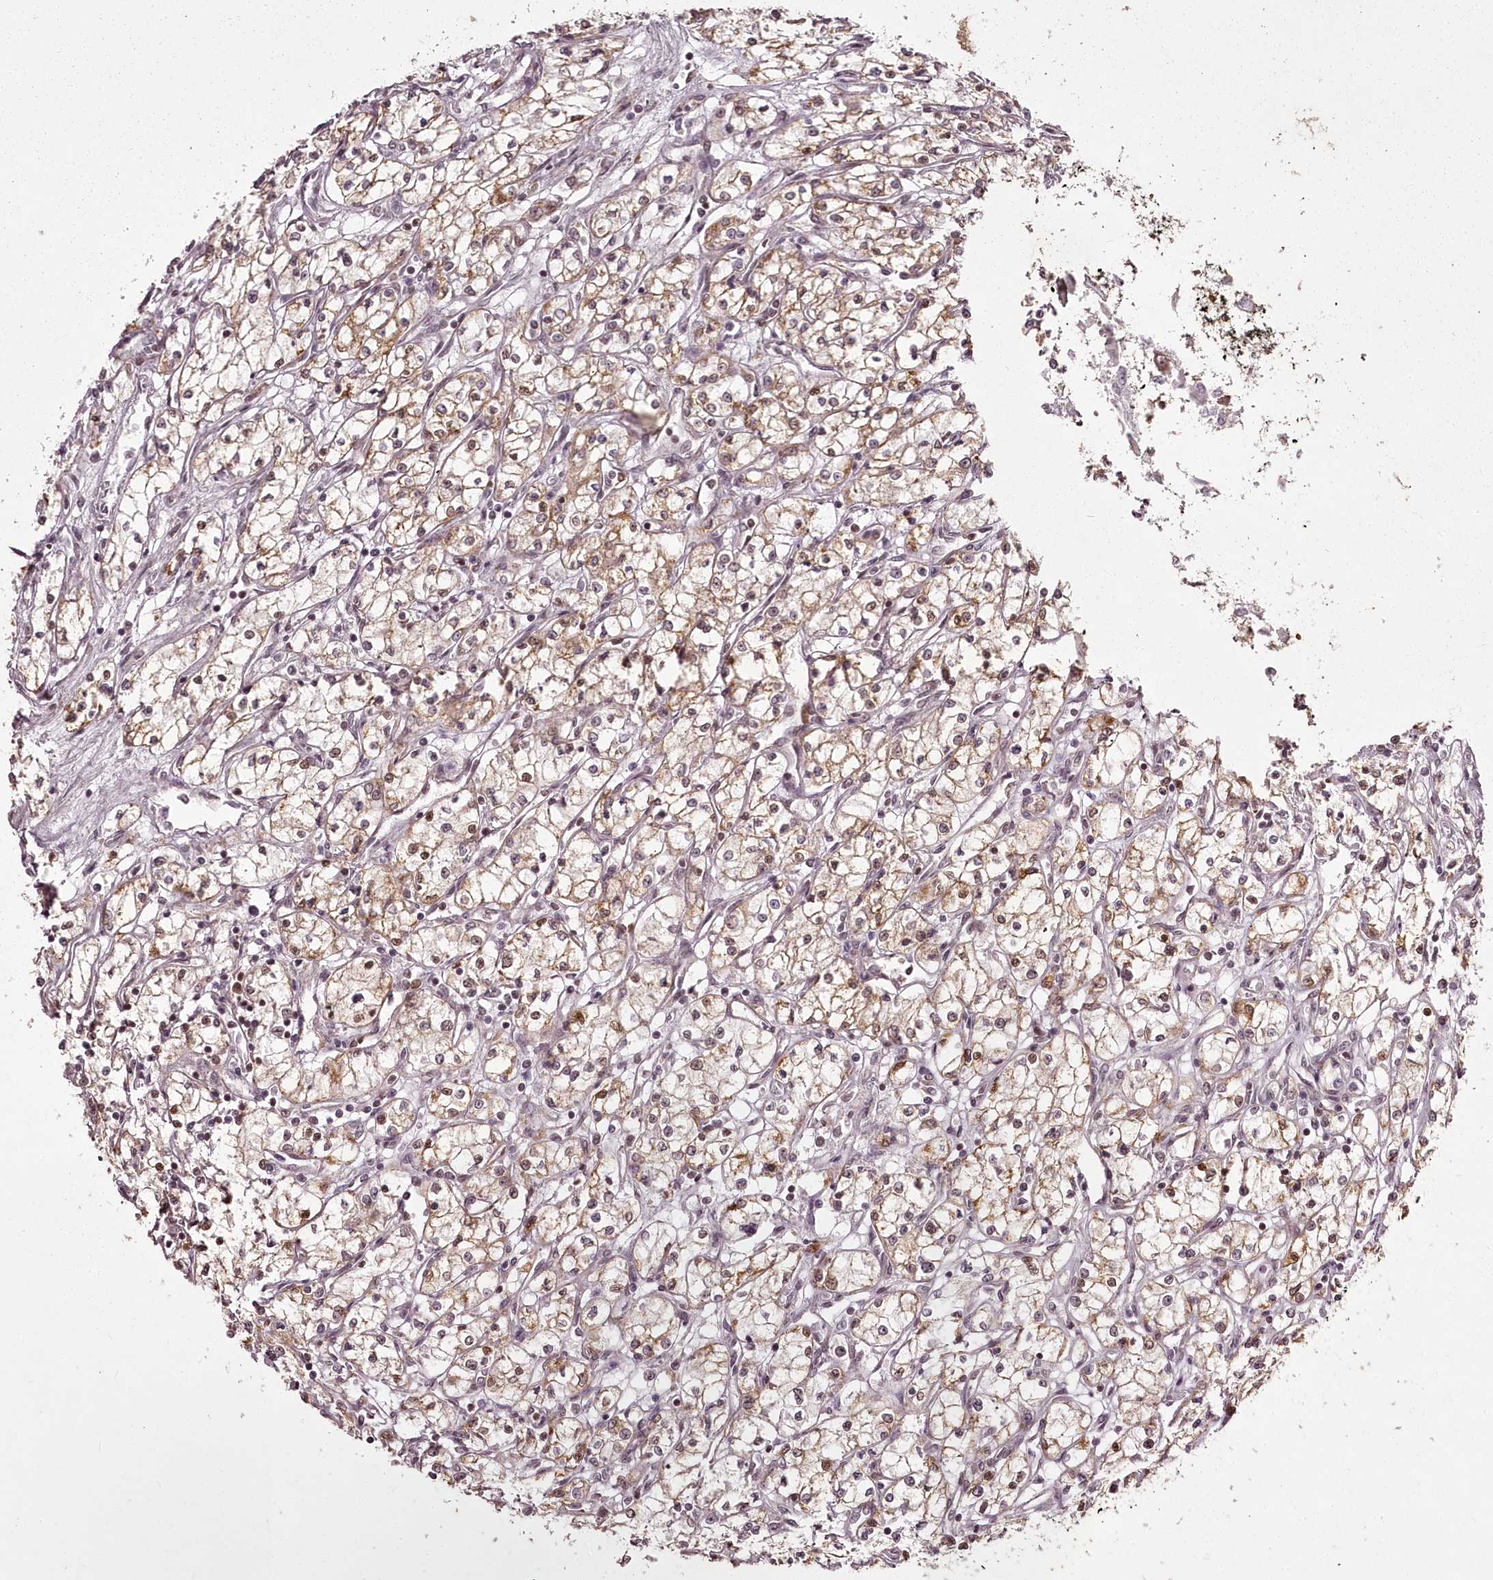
{"staining": {"intensity": "weak", "quantity": ">75%", "location": "cytoplasmic/membranous"}, "tissue": "renal cancer", "cell_type": "Tumor cells", "image_type": "cancer", "snomed": [{"axis": "morphology", "description": "Adenocarcinoma, NOS"}, {"axis": "topography", "description": "Kidney"}], "caption": "An image showing weak cytoplasmic/membranous expression in about >75% of tumor cells in renal cancer, as visualized by brown immunohistochemical staining.", "gene": "CHCHD2", "patient": {"sex": "male", "age": 59}}